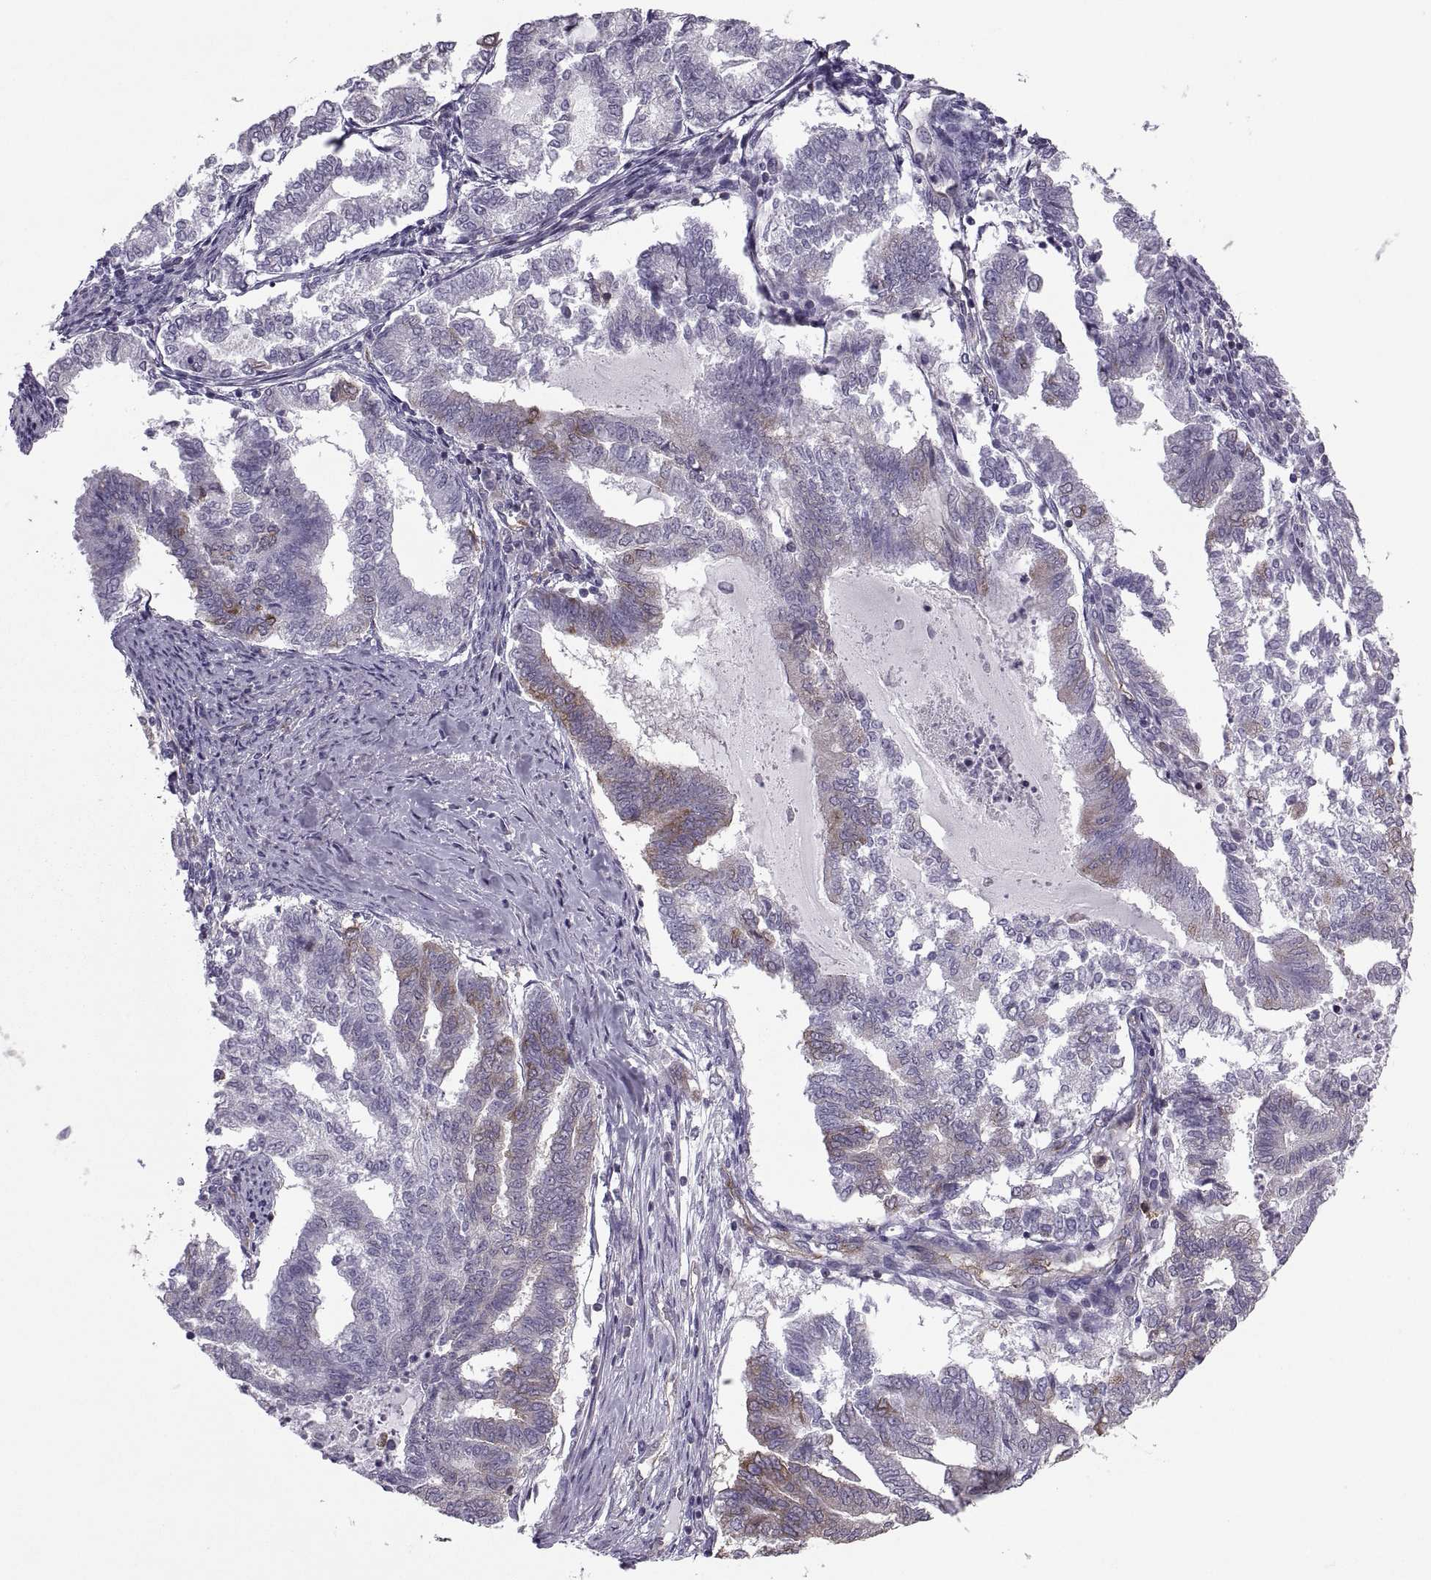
{"staining": {"intensity": "moderate", "quantity": "<25%", "location": "cytoplasmic/membranous"}, "tissue": "endometrial cancer", "cell_type": "Tumor cells", "image_type": "cancer", "snomed": [{"axis": "morphology", "description": "Adenocarcinoma, NOS"}, {"axis": "topography", "description": "Endometrium"}], "caption": "Endometrial adenocarcinoma stained for a protein reveals moderate cytoplasmic/membranous positivity in tumor cells.", "gene": "PABPC1", "patient": {"sex": "female", "age": 79}}